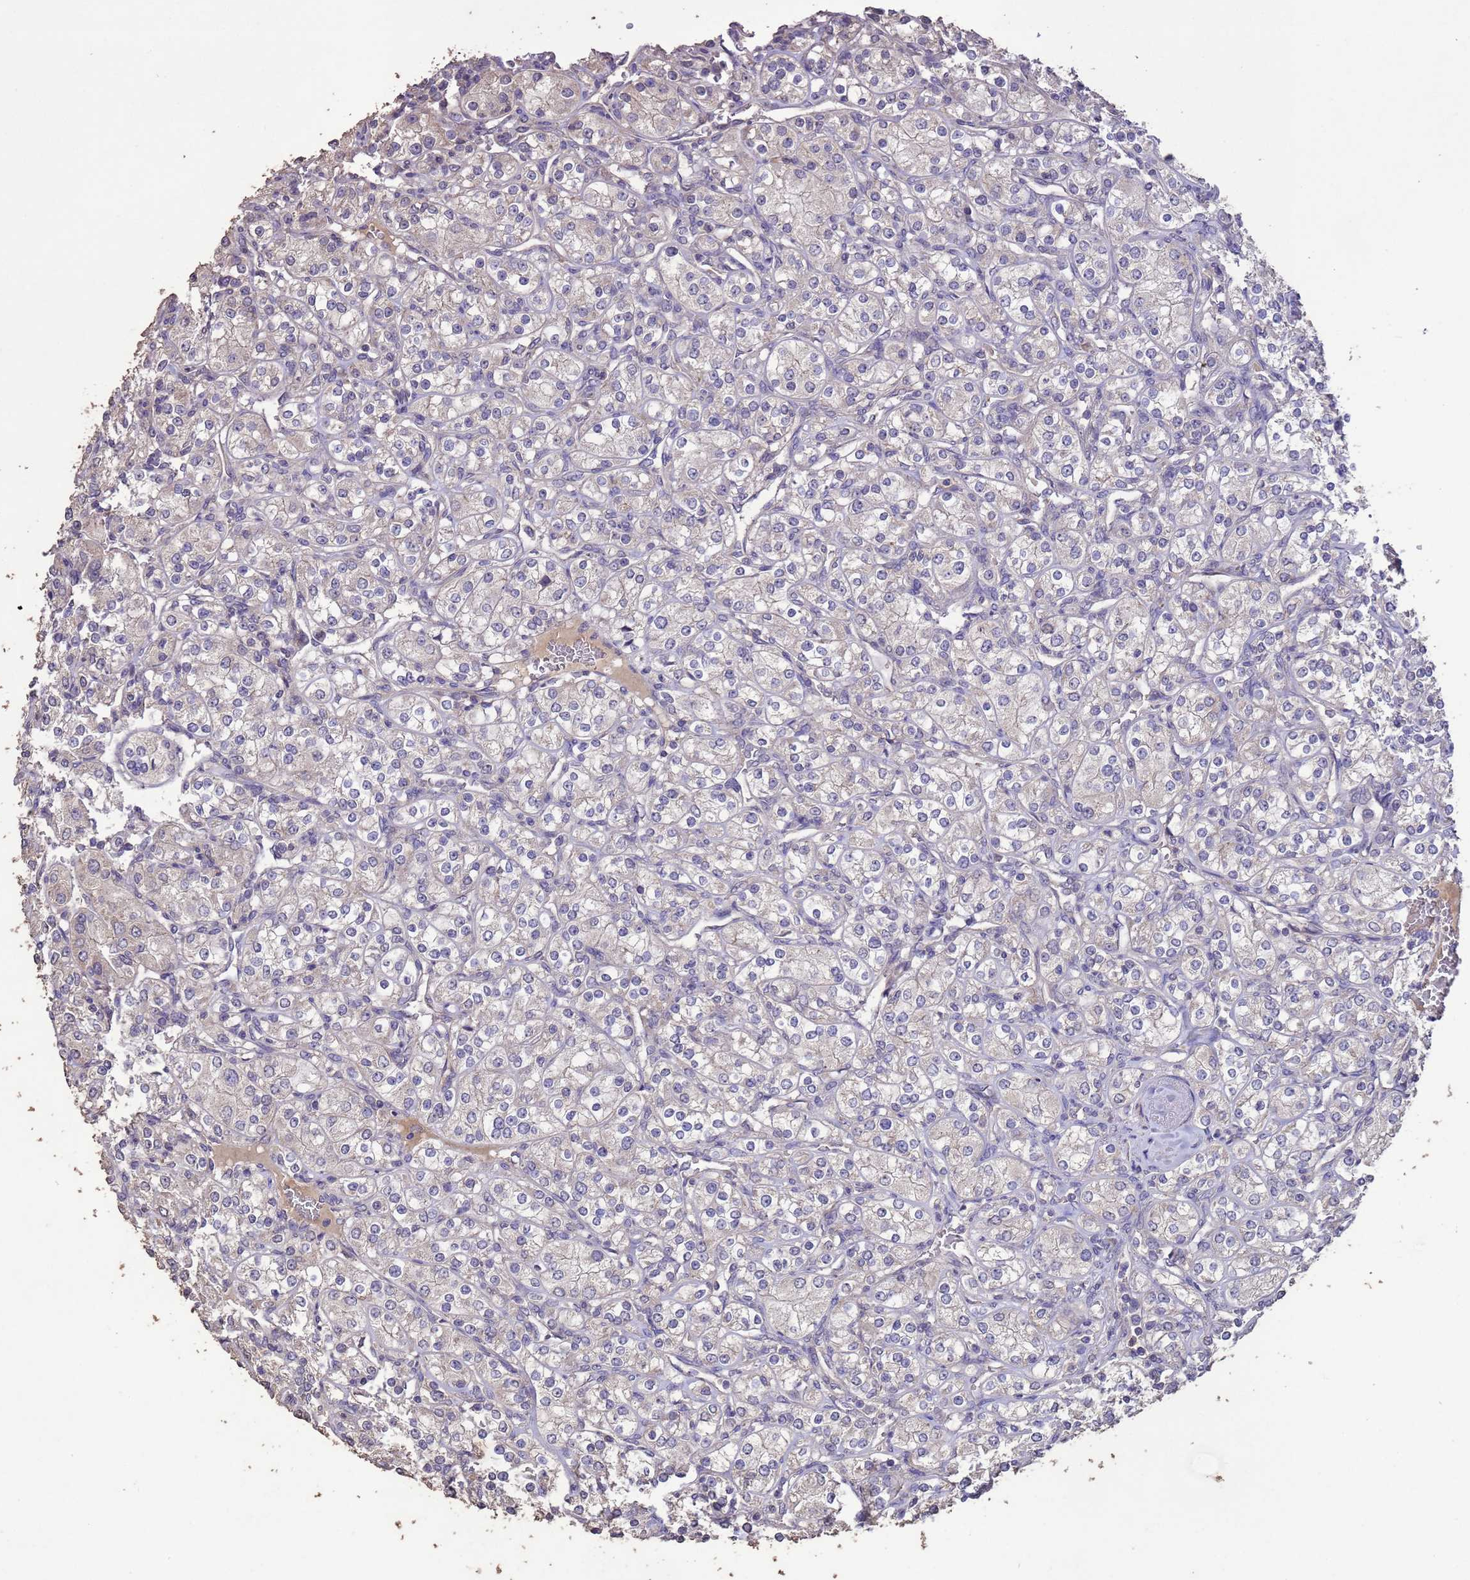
{"staining": {"intensity": "negative", "quantity": "none", "location": "none"}, "tissue": "renal cancer", "cell_type": "Tumor cells", "image_type": "cancer", "snomed": [{"axis": "morphology", "description": "Adenocarcinoma, NOS"}, {"axis": "topography", "description": "Kidney"}], "caption": "DAB immunohistochemical staining of adenocarcinoma (renal) reveals no significant positivity in tumor cells.", "gene": "SLC9B2", "patient": {"sex": "male", "age": 77}}